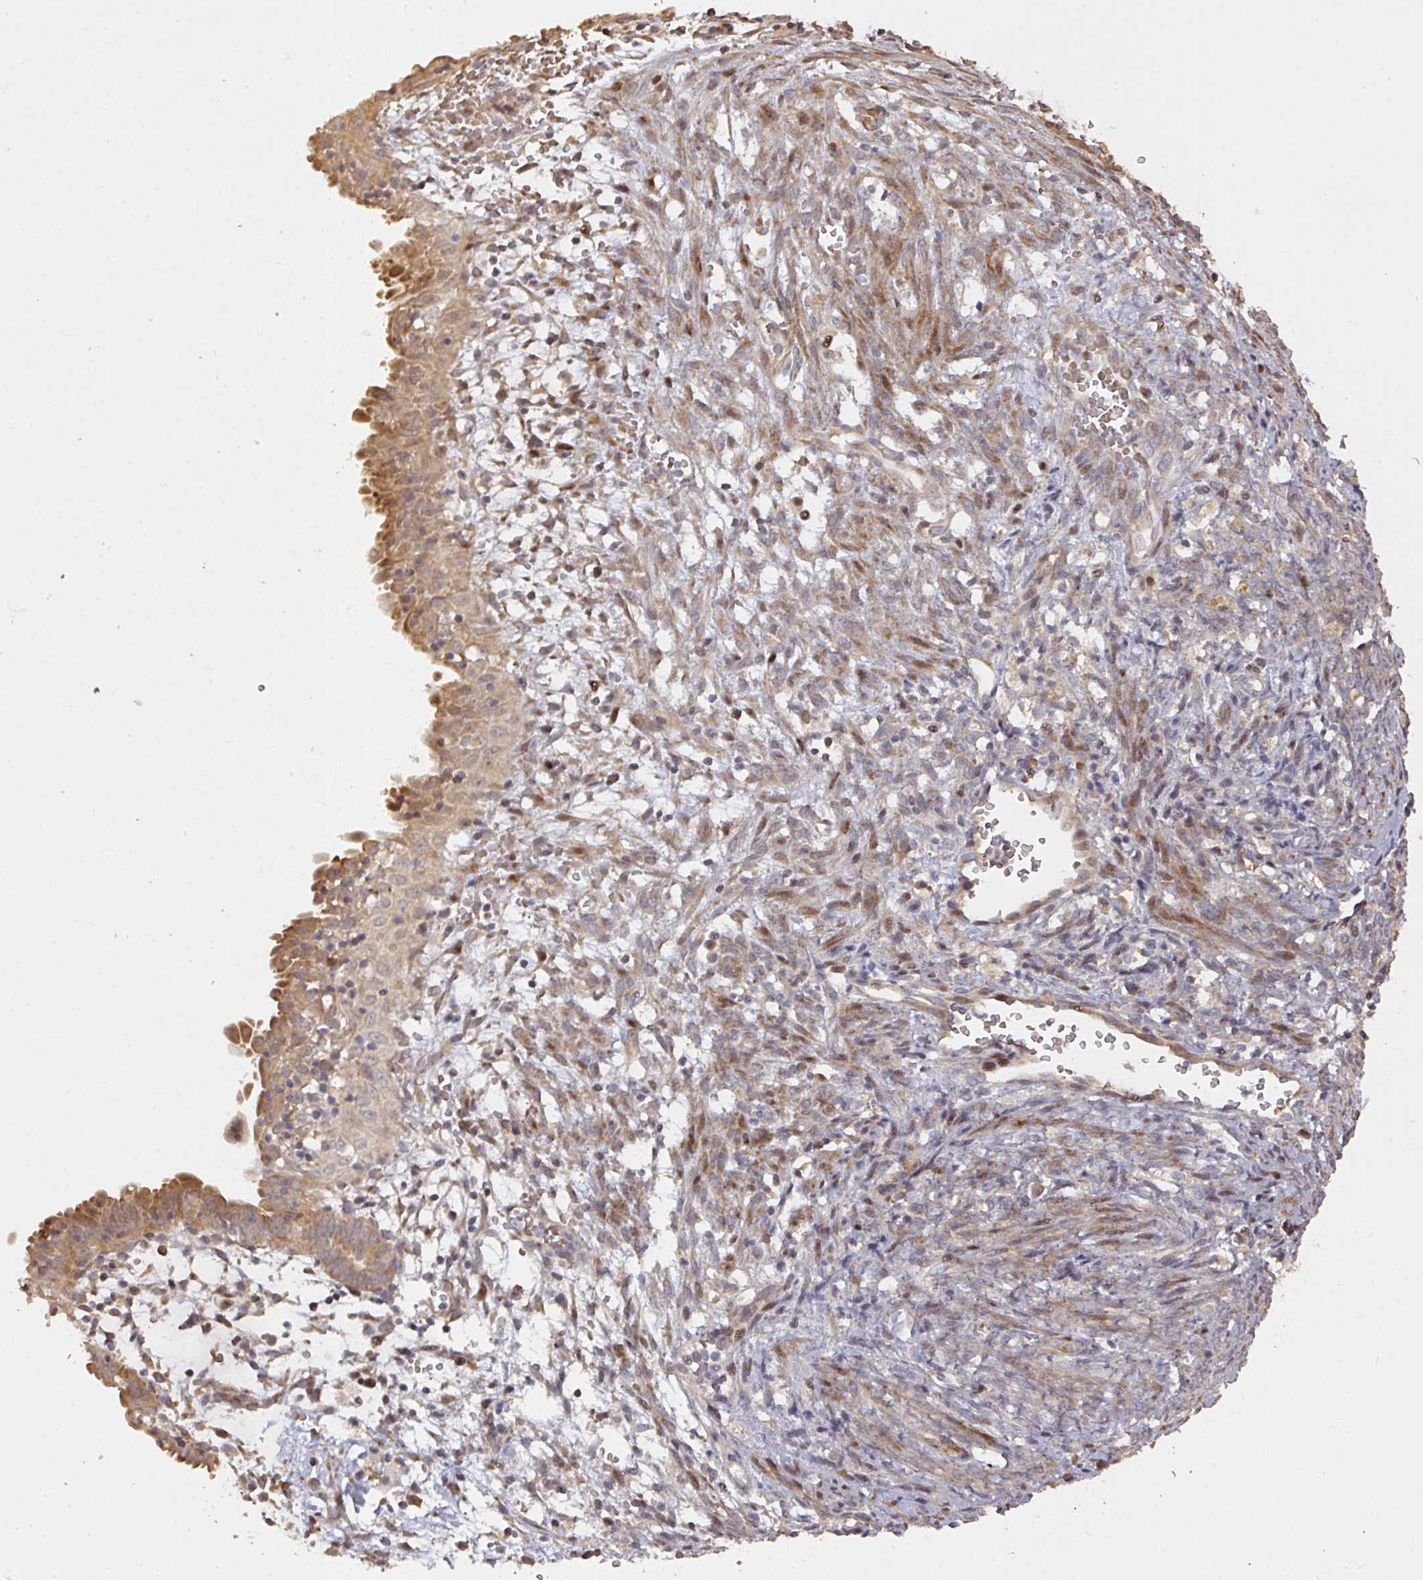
{"staining": {"intensity": "moderate", "quantity": "<25%", "location": "cytoplasmic/membranous"}, "tissue": "endometrial cancer", "cell_type": "Tumor cells", "image_type": "cancer", "snomed": [{"axis": "morphology", "description": "Adenocarcinoma, NOS"}, {"axis": "topography", "description": "Endometrium"}], "caption": "IHC photomicrograph of endometrial cancer (adenocarcinoma) stained for a protein (brown), which demonstrates low levels of moderate cytoplasmic/membranous expression in about <25% of tumor cells.", "gene": "CA7", "patient": {"sex": "female", "age": 79}}